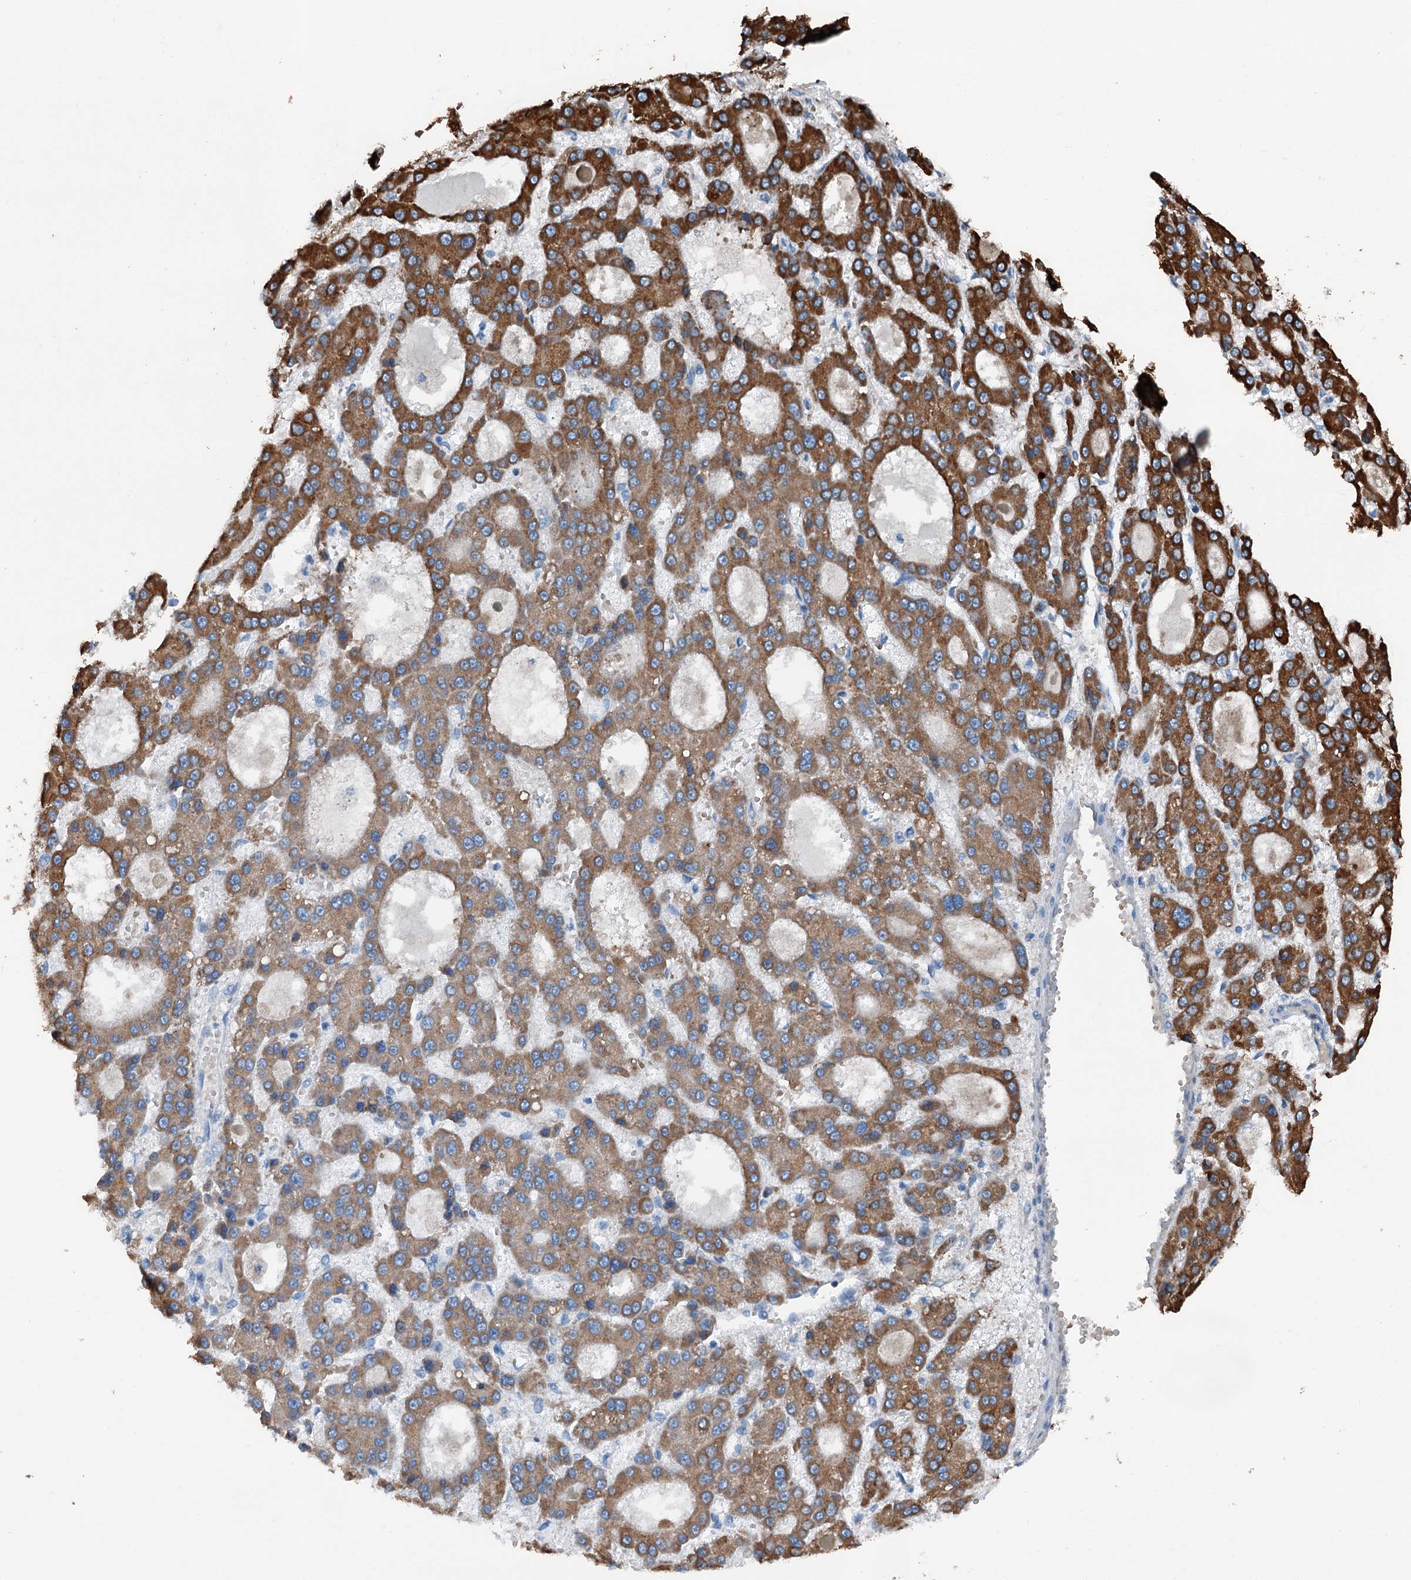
{"staining": {"intensity": "strong", "quantity": "25%-75%", "location": "cytoplasmic/membranous"}, "tissue": "liver cancer", "cell_type": "Tumor cells", "image_type": "cancer", "snomed": [{"axis": "morphology", "description": "Carcinoma, Hepatocellular, NOS"}, {"axis": "topography", "description": "Liver"}], "caption": "Immunohistochemistry (IHC) staining of liver cancer, which demonstrates high levels of strong cytoplasmic/membranous staining in about 25%-75% of tumor cells indicating strong cytoplasmic/membranous protein staining. The staining was performed using DAB (brown) for protein detection and nuclei were counterstained in hematoxylin (blue).", "gene": "TRPT1", "patient": {"sex": "male", "age": 70}}